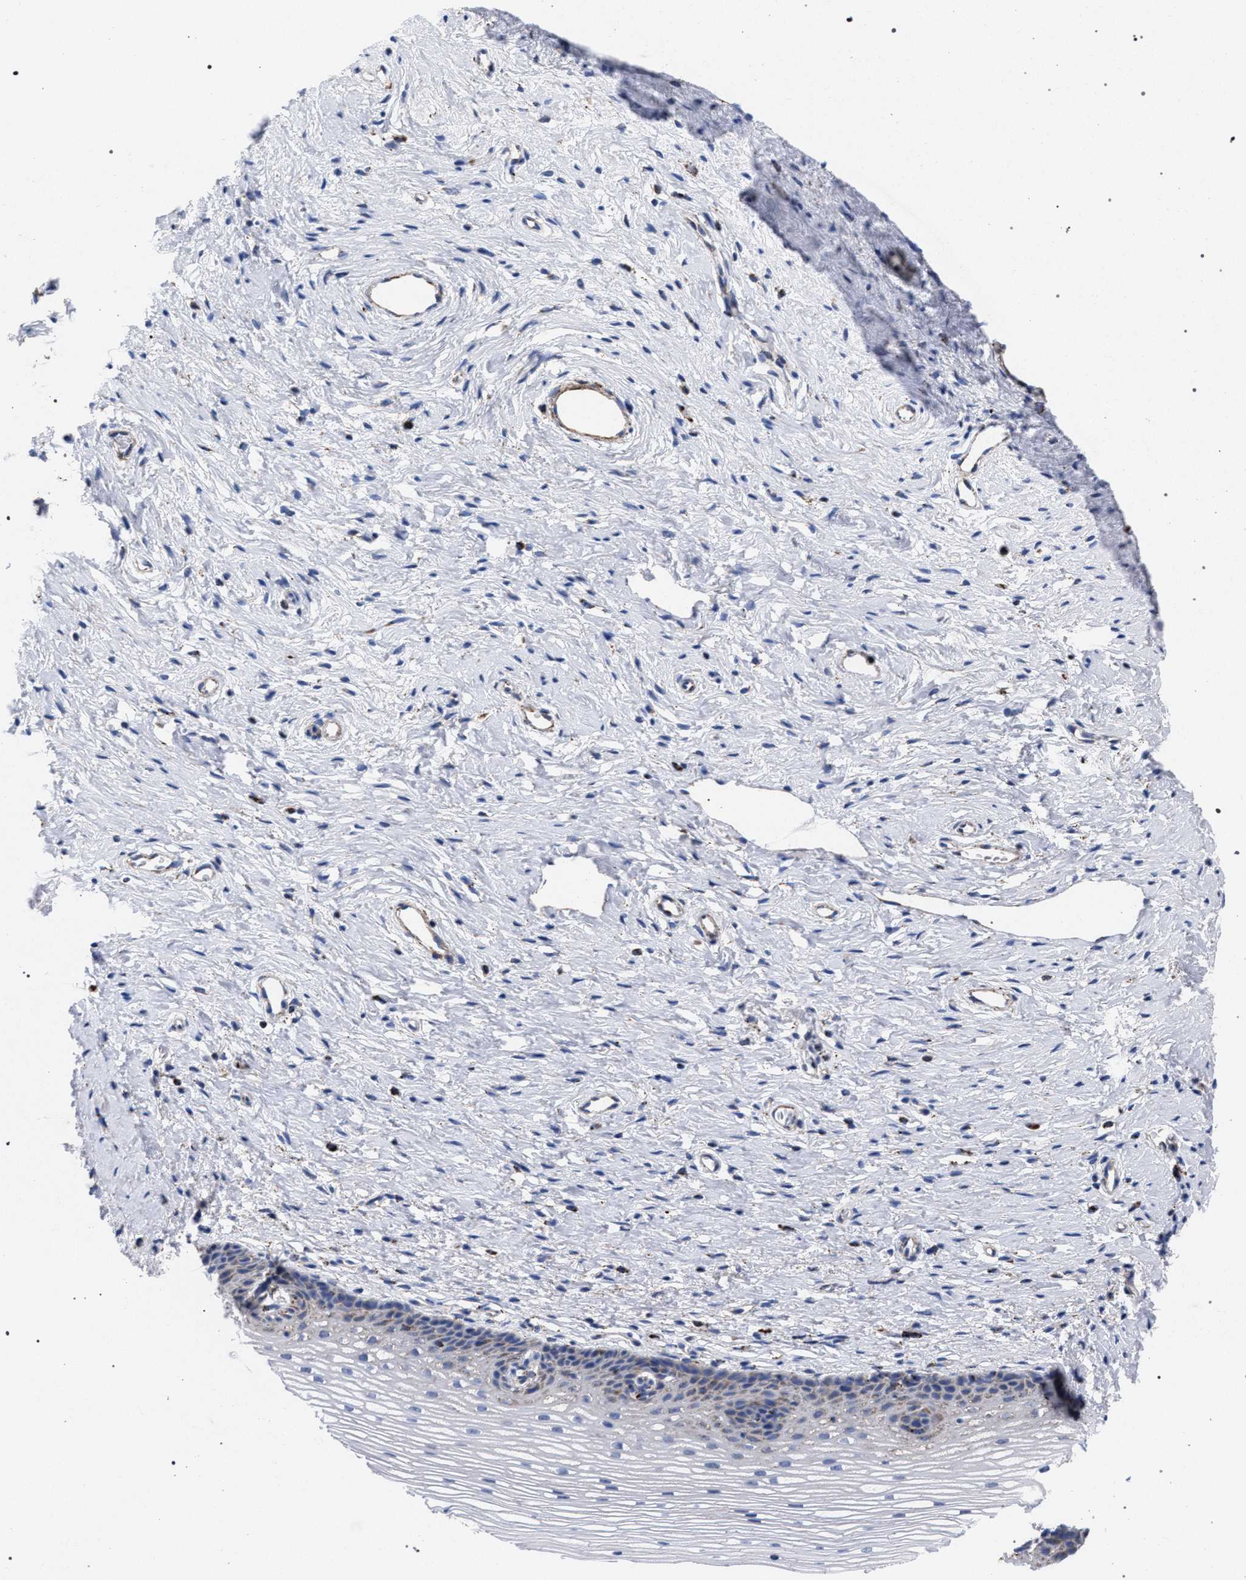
{"staining": {"intensity": "moderate", "quantity": ">75%", "location": "cytoplasmic/membranous"}, "tissue": "cervix", "cell_type": "Glandular cells", "image_type": "normal", "snomed": [{"axis": "morphology", "description": "Normal tissue, NOS"}, {"axis": "topography", "description": "Cervix"}], "caption": "Immunohistochemical staining of normal human cervix shows >75% levels of moderate cytoplasmic/membranous protein expression in approximately >75% of glandular cells.", "gene": "ACADS", "patient": {"sex": "female", "age": 77}}